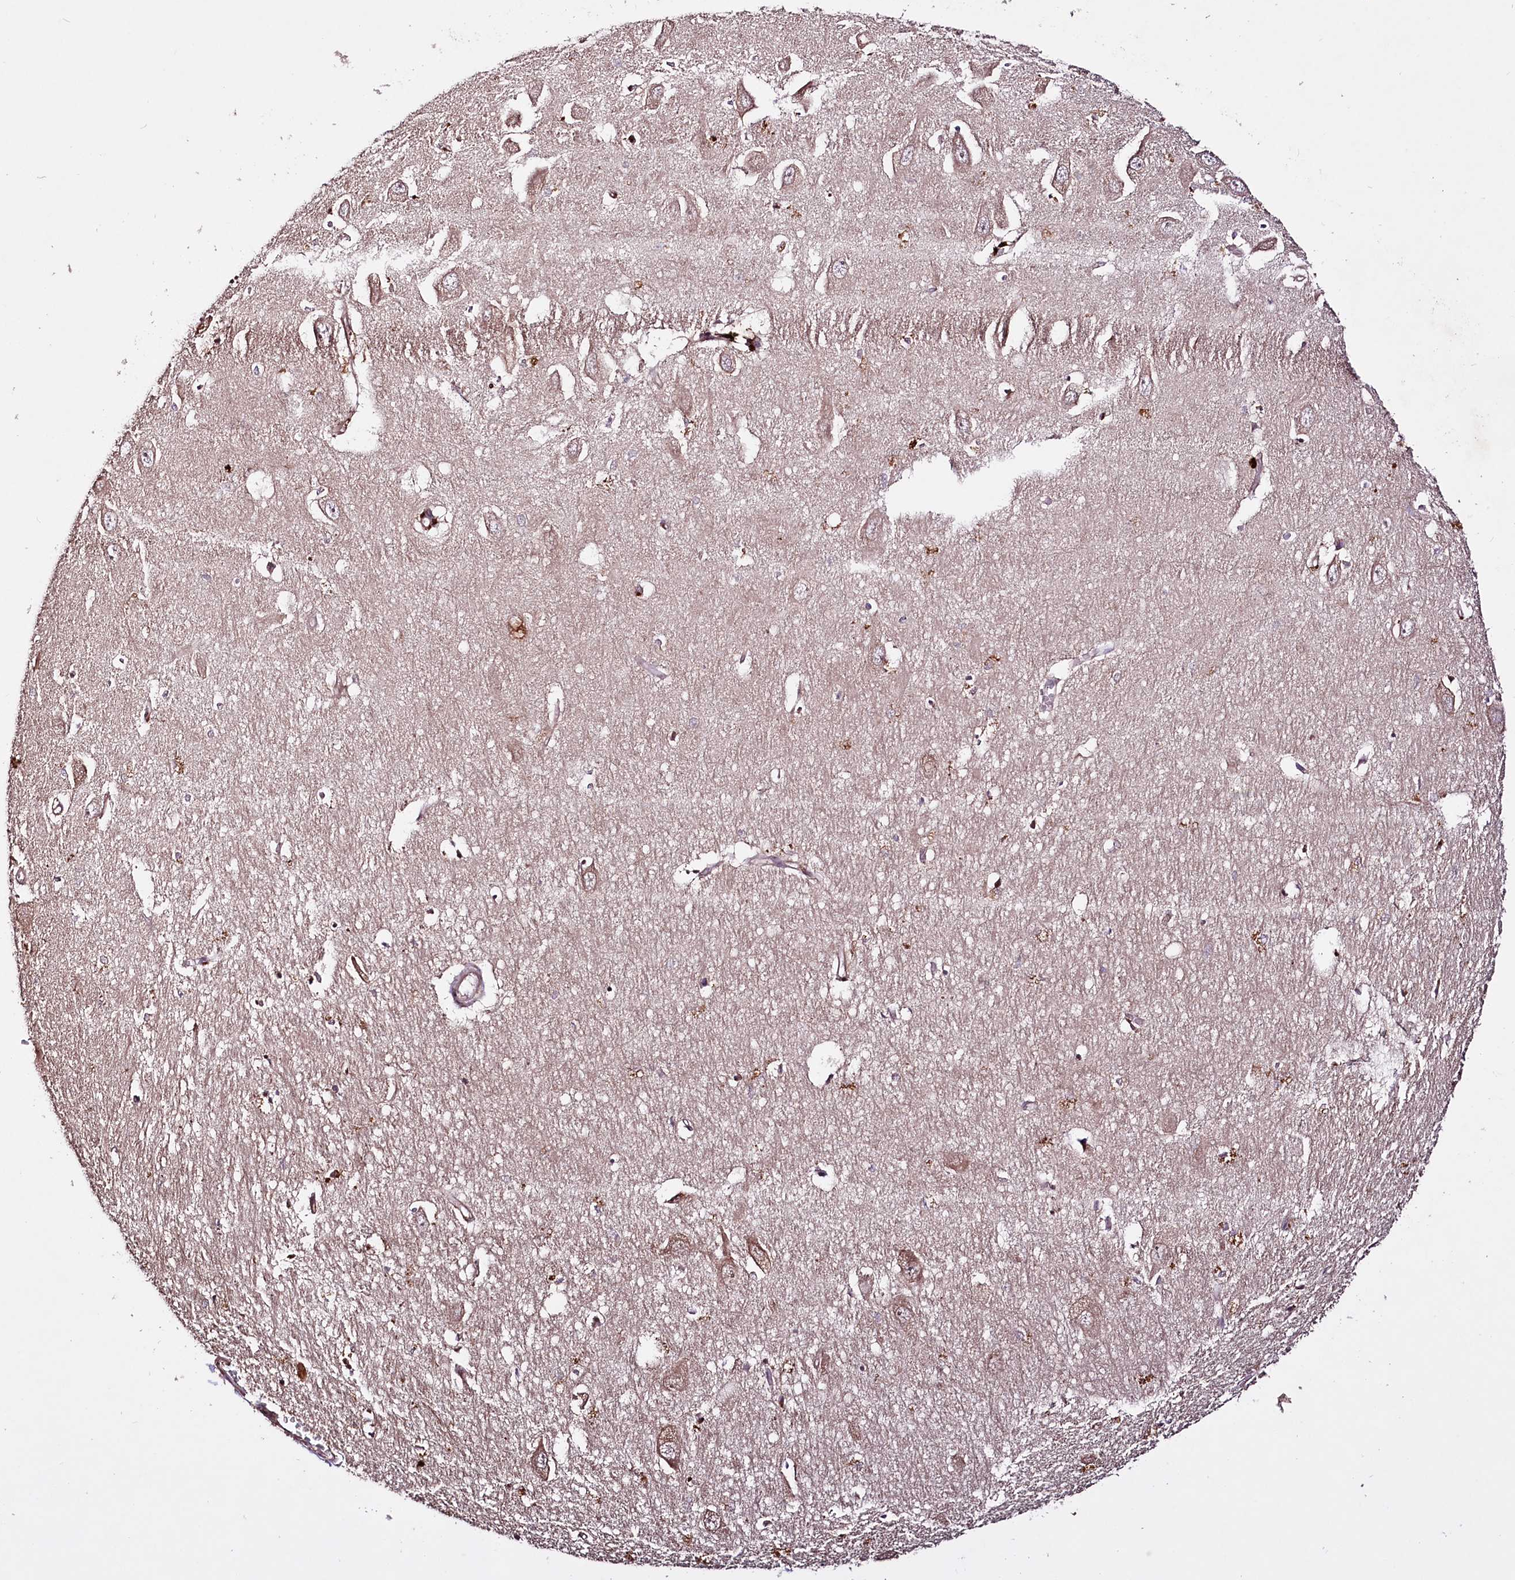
{"staining": {"intensity": "moderate", "quantity": "<25%", "location": "cytoplasmic/membranous"}, "tissue": "hippocampus", "cell_type": "Glial cells", "image_type": "normal", "snomed": [{"axis": "morphology", "description": "Normal tissue, NOS"}, {"axis": "topography", "description": "Hippocampus"}], "caption": "Immunohistochemistry (IHC) of normal hippocampus shows low levels of moderate cytoplasmic/membranous positivity in approximately <25% of glial cells.", "gene": "TNPO3", "patient": {"sex": "female", "age": 64}}